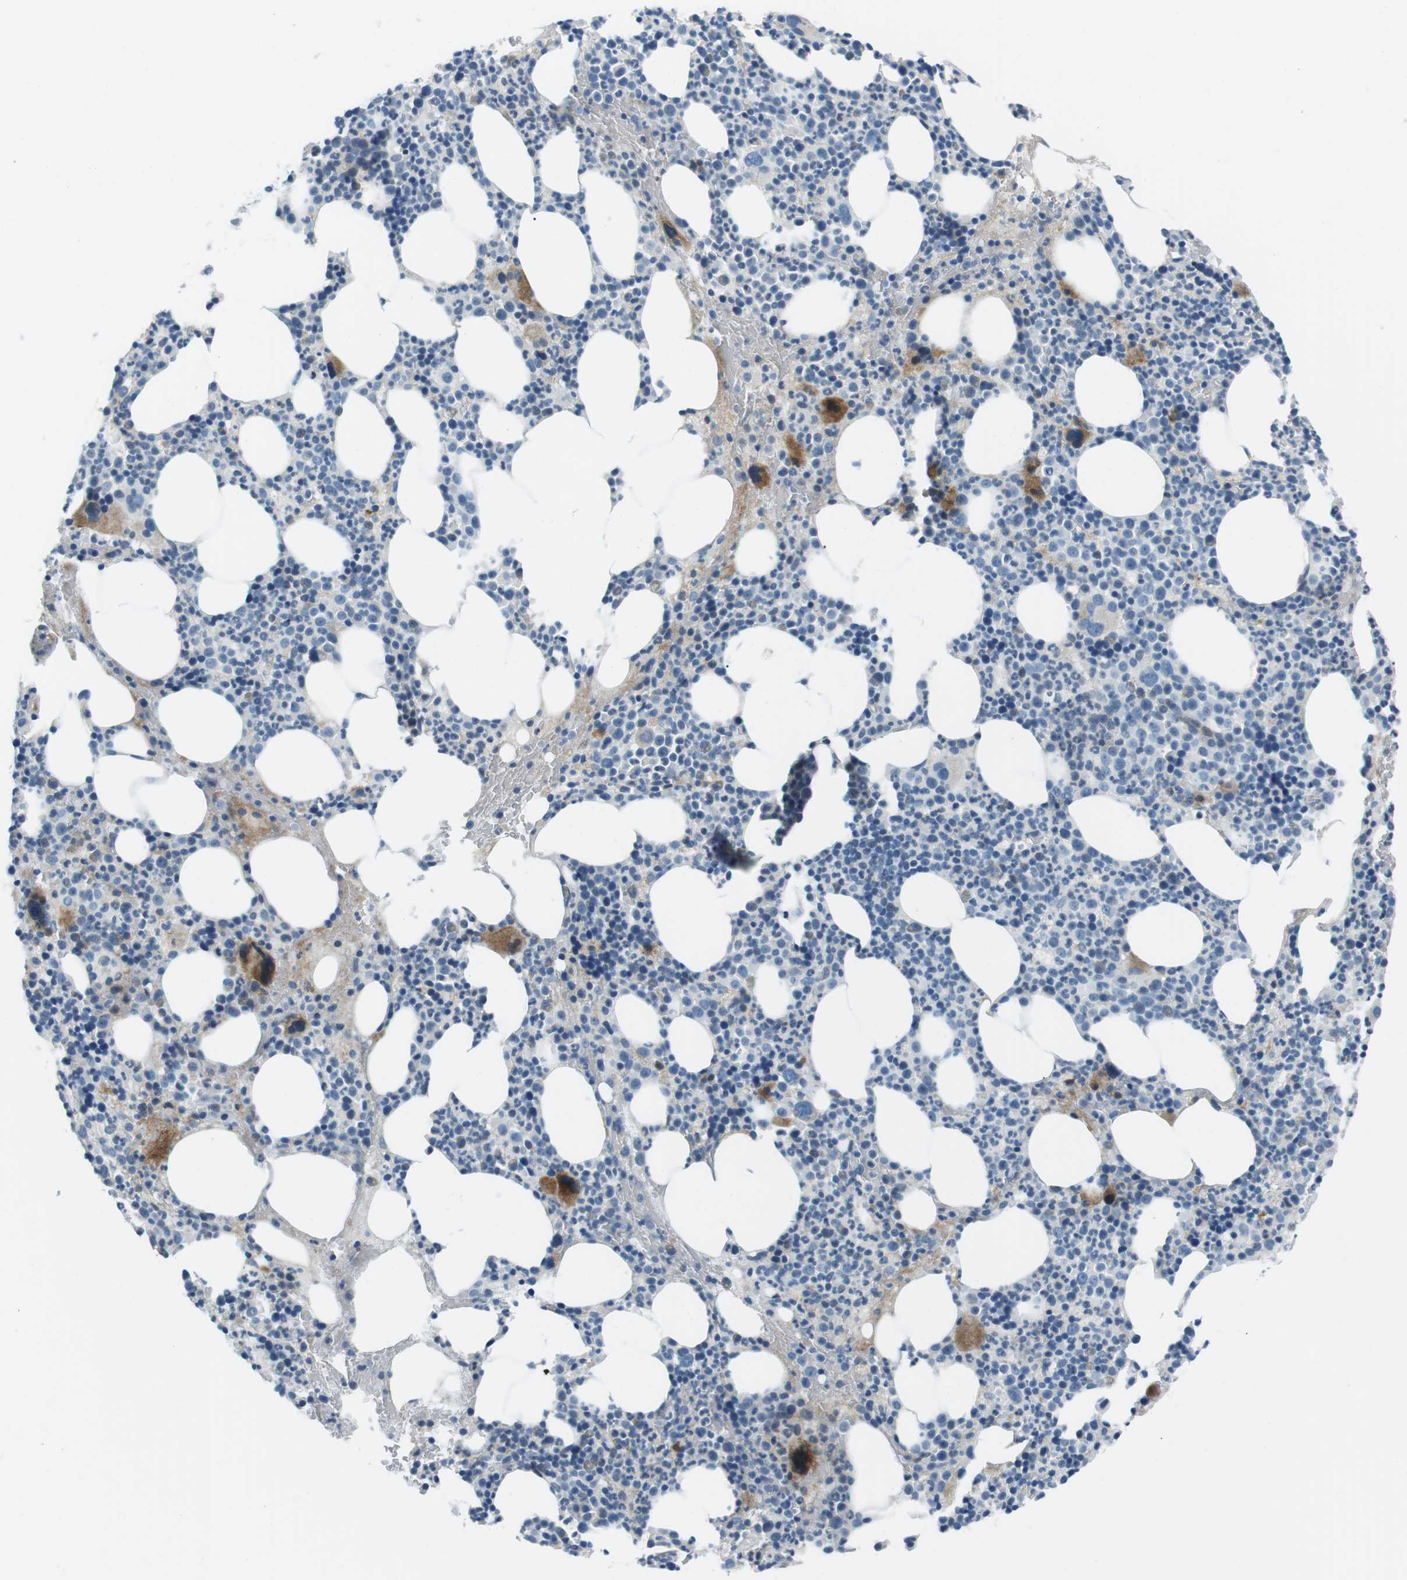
{"staining": {"intensity": "moderate", "quantity": "<25%", "location": "cytoplasmic/membranous"}, "tissue": "bone marrow", "cell_type": "Hematopoietic cells", "image_type": "normal", "snomed": [{"axis": "morphology", "description": "Normal tissue, NOS"}, {"axis": "morphology", "description": "Inflammation, NOS"}, {"axis": "topography", "description": "Bone marrow"}], "caption": "Protein staining of normal bone marrow exhibits moderate cytoplasmic/membranous positivity in about <25% of hematopoietic cells.", "gene": "ARVCF", "patient": {"sex": "male", "age": 73}}